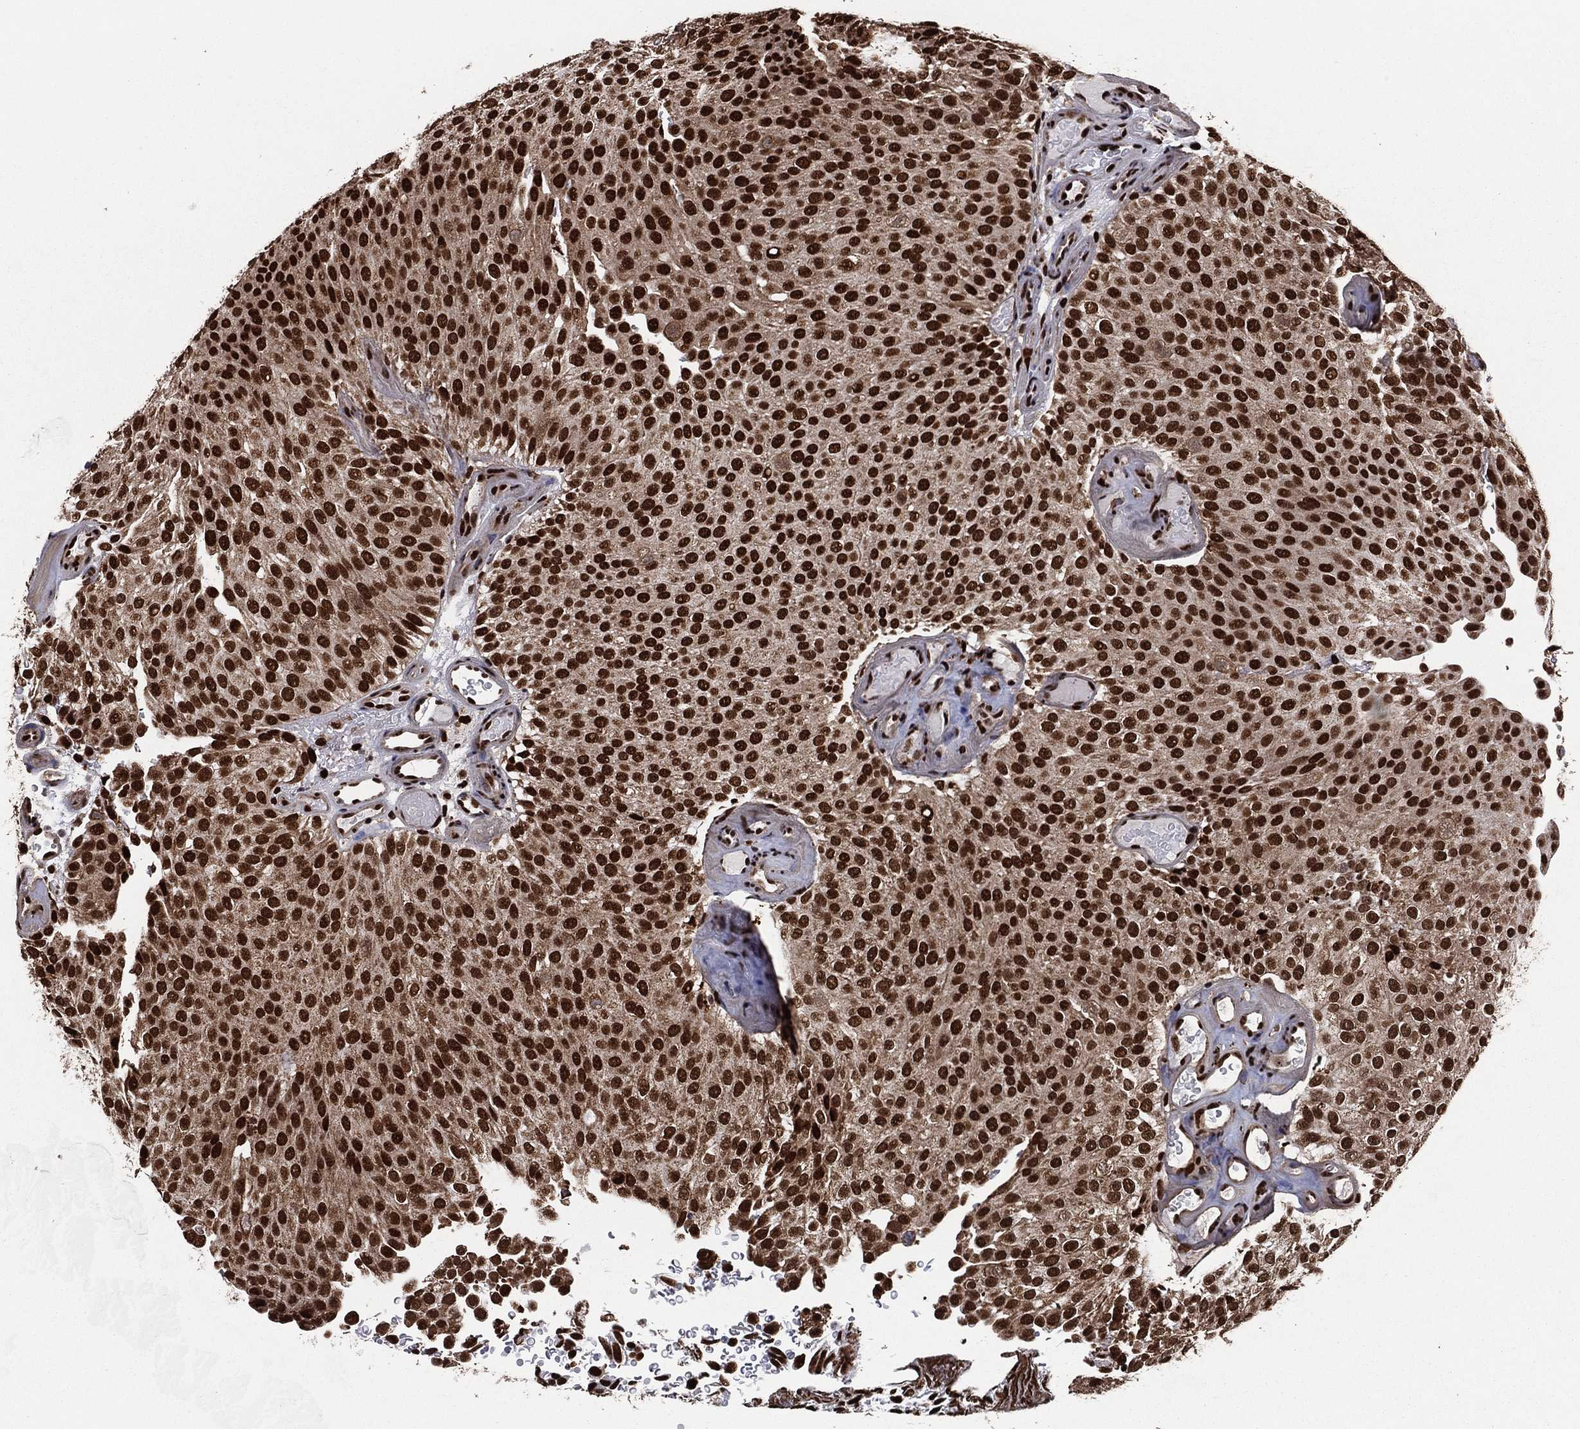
{"staining": {"intensity": "strong", "quantity": ">75%", "location": "nuclear"}, "tissue": "urothelial cancer", "cell_type": "Tumor cells", "image_type": "cancer", "snomed": [{"axis": "morphology", "description": "Urothelial carcinoma, Low grade"}, {"axis": "topography", "description": "Urinary bladder"}], "caption": "A photomicrograph of human low-grade urothelial carcinoma stained for a protein displays strong nuclear brown staining in tumor cells. The protein of interest is shown in brown color, while the nuclei are stained blue.", "gene": "TP53BP1", "patient": {"sex": "male", "age": 78}}